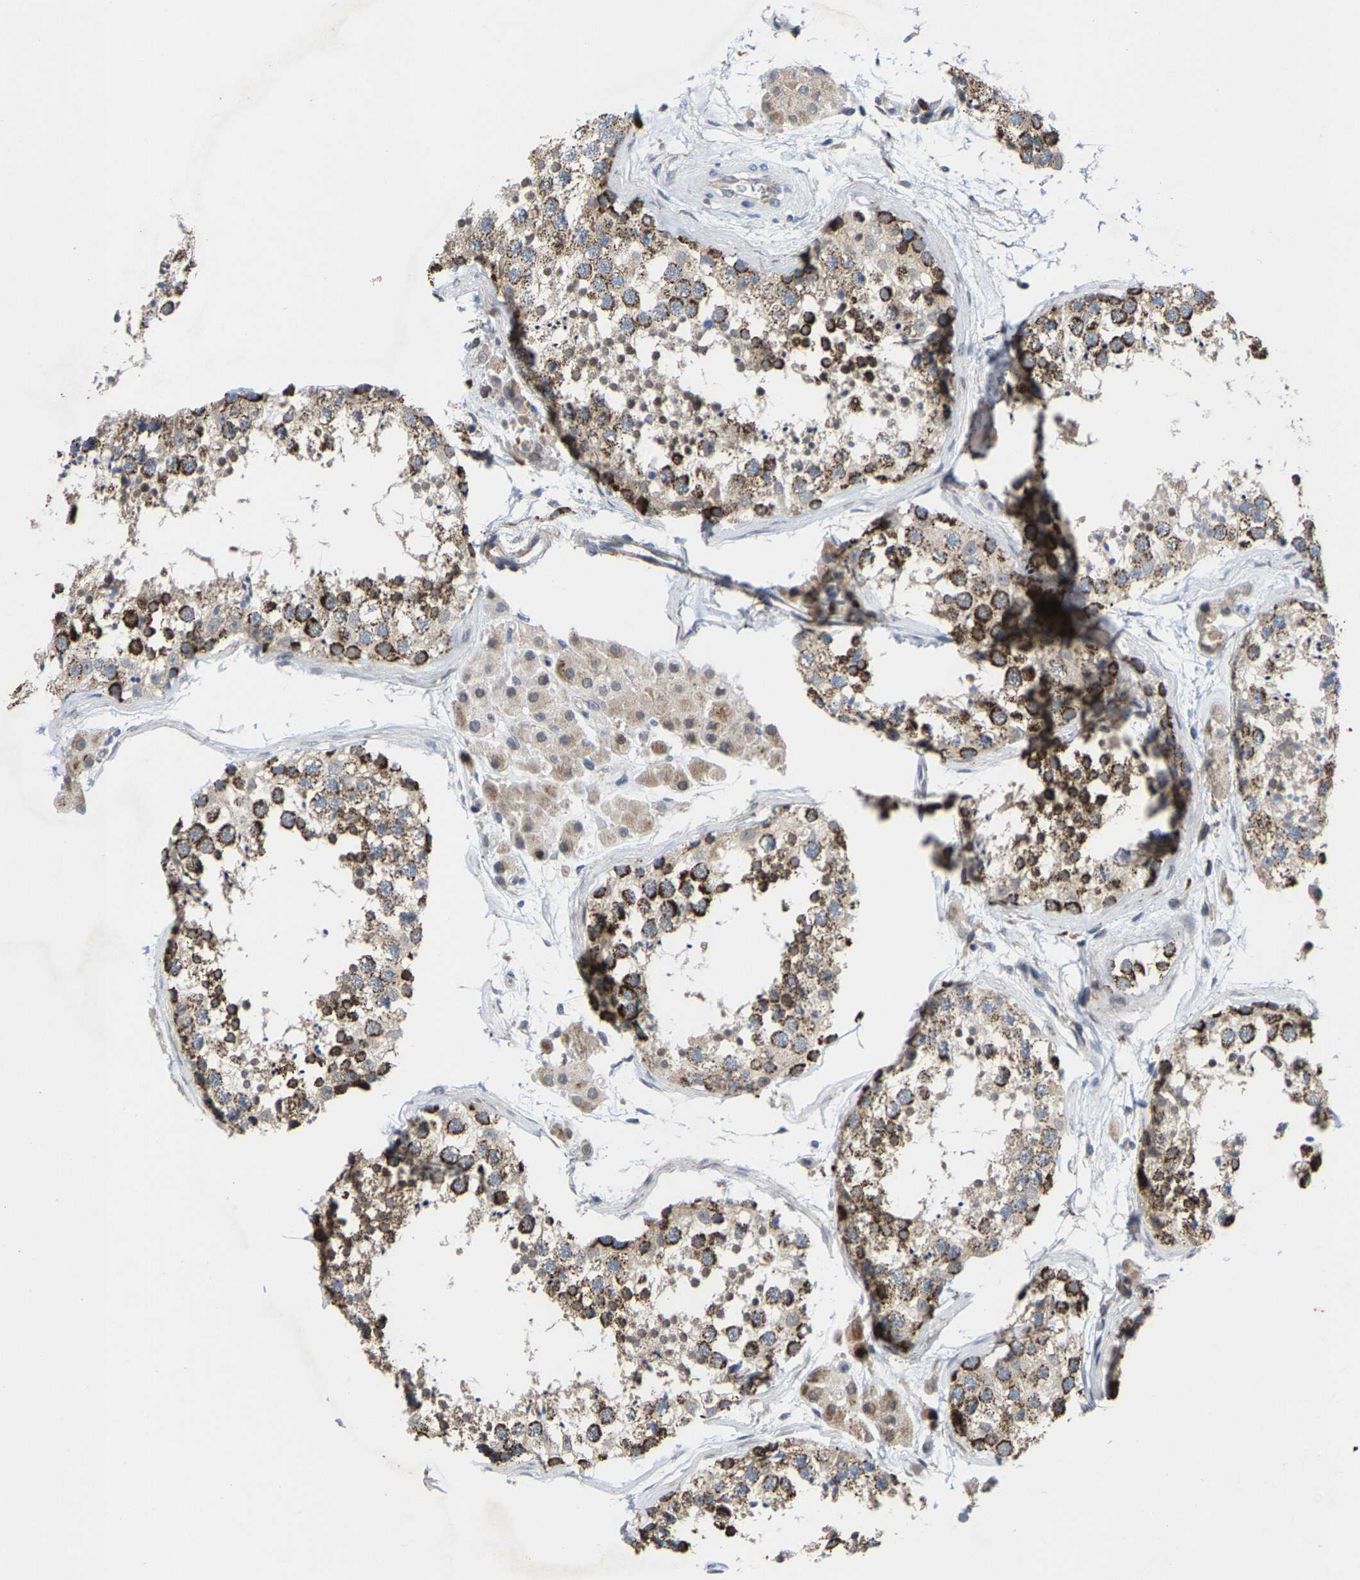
{"staining": {"intensity": "strong", "quantity": ">75%", "location": "cytoplasmic/membranous"}, "tissue": "testis", "cell_type": "Cells in seminiferous ducts", "image_type": "normal", "snomed": [{"axis": "morphology", "description": "Normal tissue, NOS"}, {"axis": "topography", "description": "Testis"}], "caption": "This micrograph demonstrates immunohistochemistry (IHC) staining of unremarkable testis, with high strong cytoplasmic/membranous expression in approximately >75% of cells in seminiferous ducts.", "gene": "TDRKH", "patient": {"sex": "male", "age": 56}}